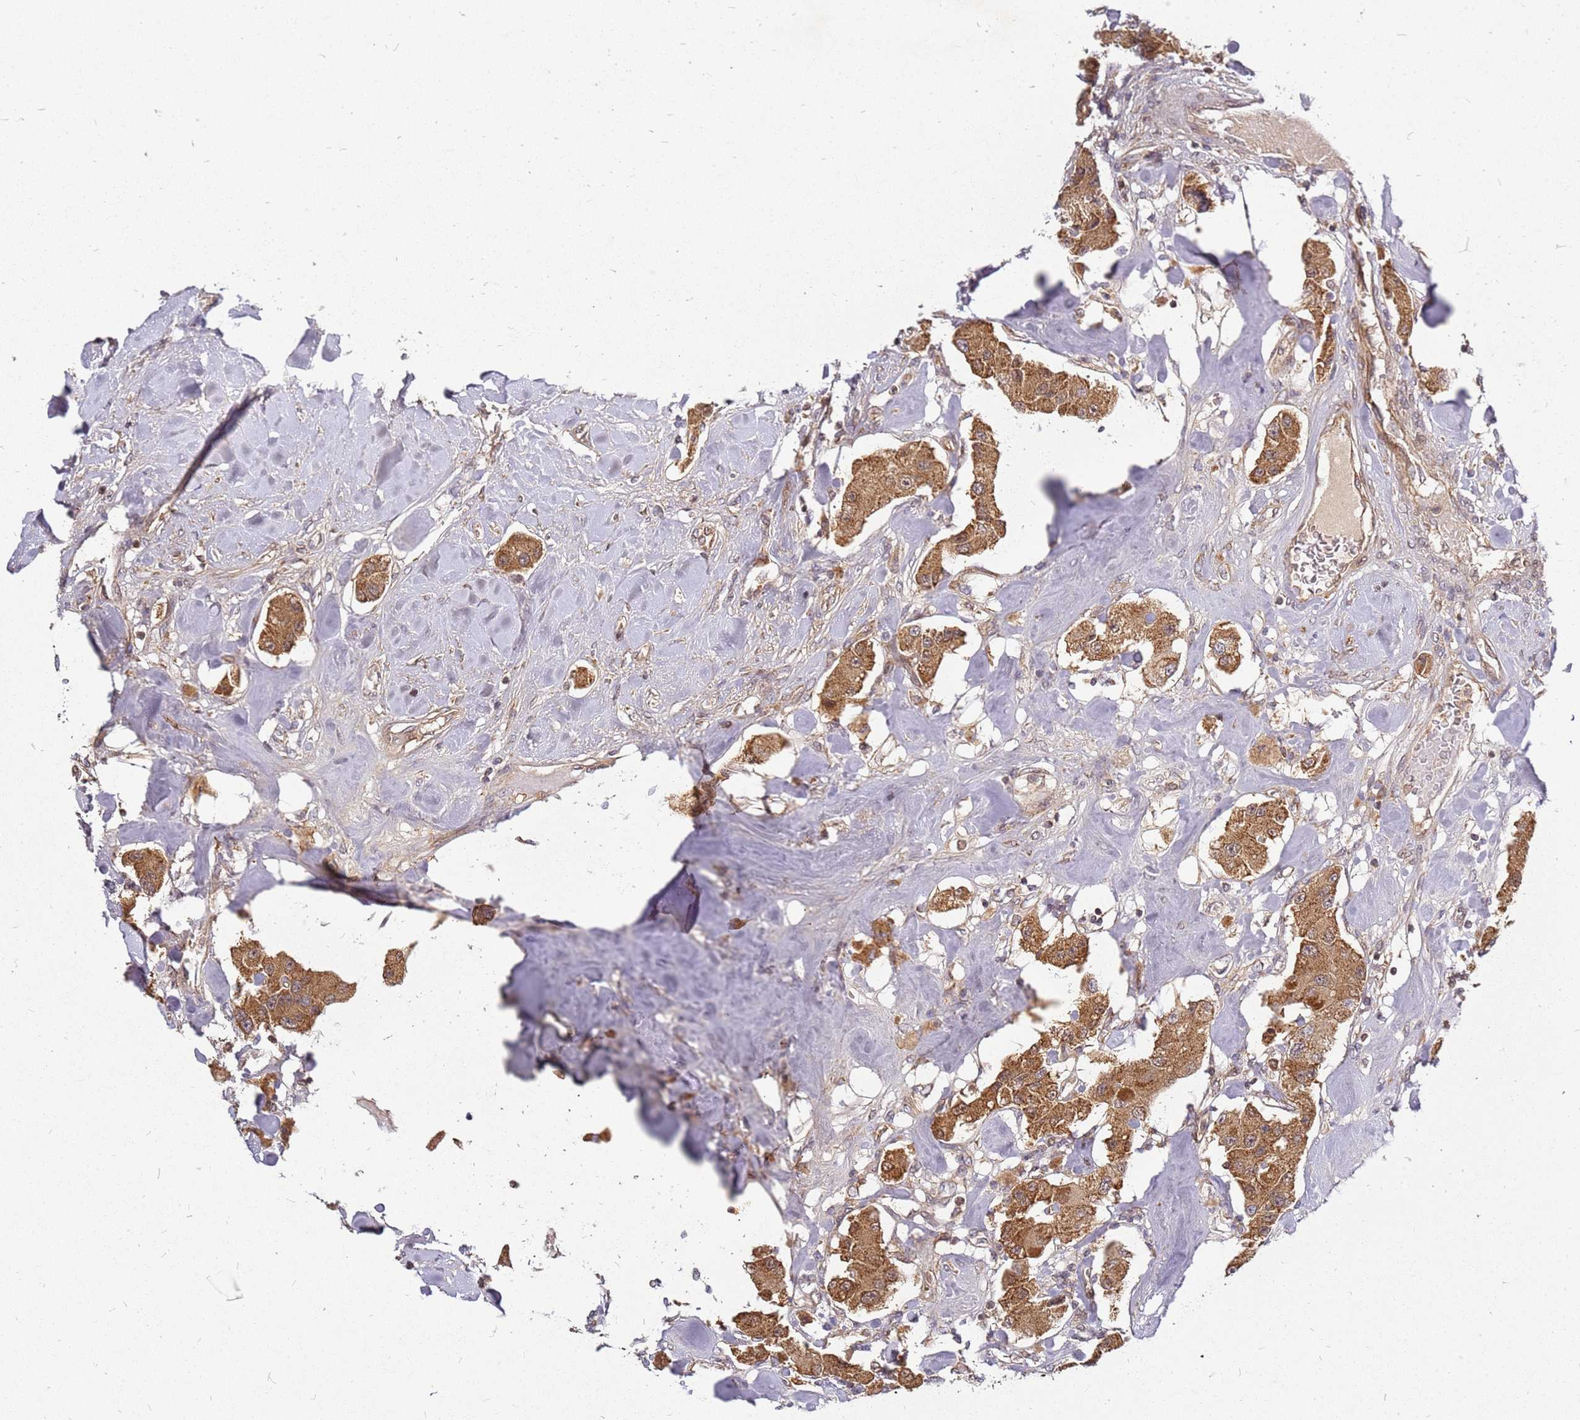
{"staining": {"intensity": "moderate", "quantity": ">75%", "location": "cytoplasmic/membranous"}, "tissue": "carcinoid", "cell_type": "Tumor cells", "image_type": "cancer", "snomed": [{"axis": "morphology", "description": "Carcinoid, malignant, NOS"}, {"axis": "topography", "description": "Pancreas"}], "caption": "DAB (3,3'-diaminobenzidine) immunohistochemical staining of carcinoid shows moderate cytoplasmic/membranous protein positivity in about >75% of tumor cells.", "gene": "CCDC159", "patient": {"sex": "male", "age": 41}}